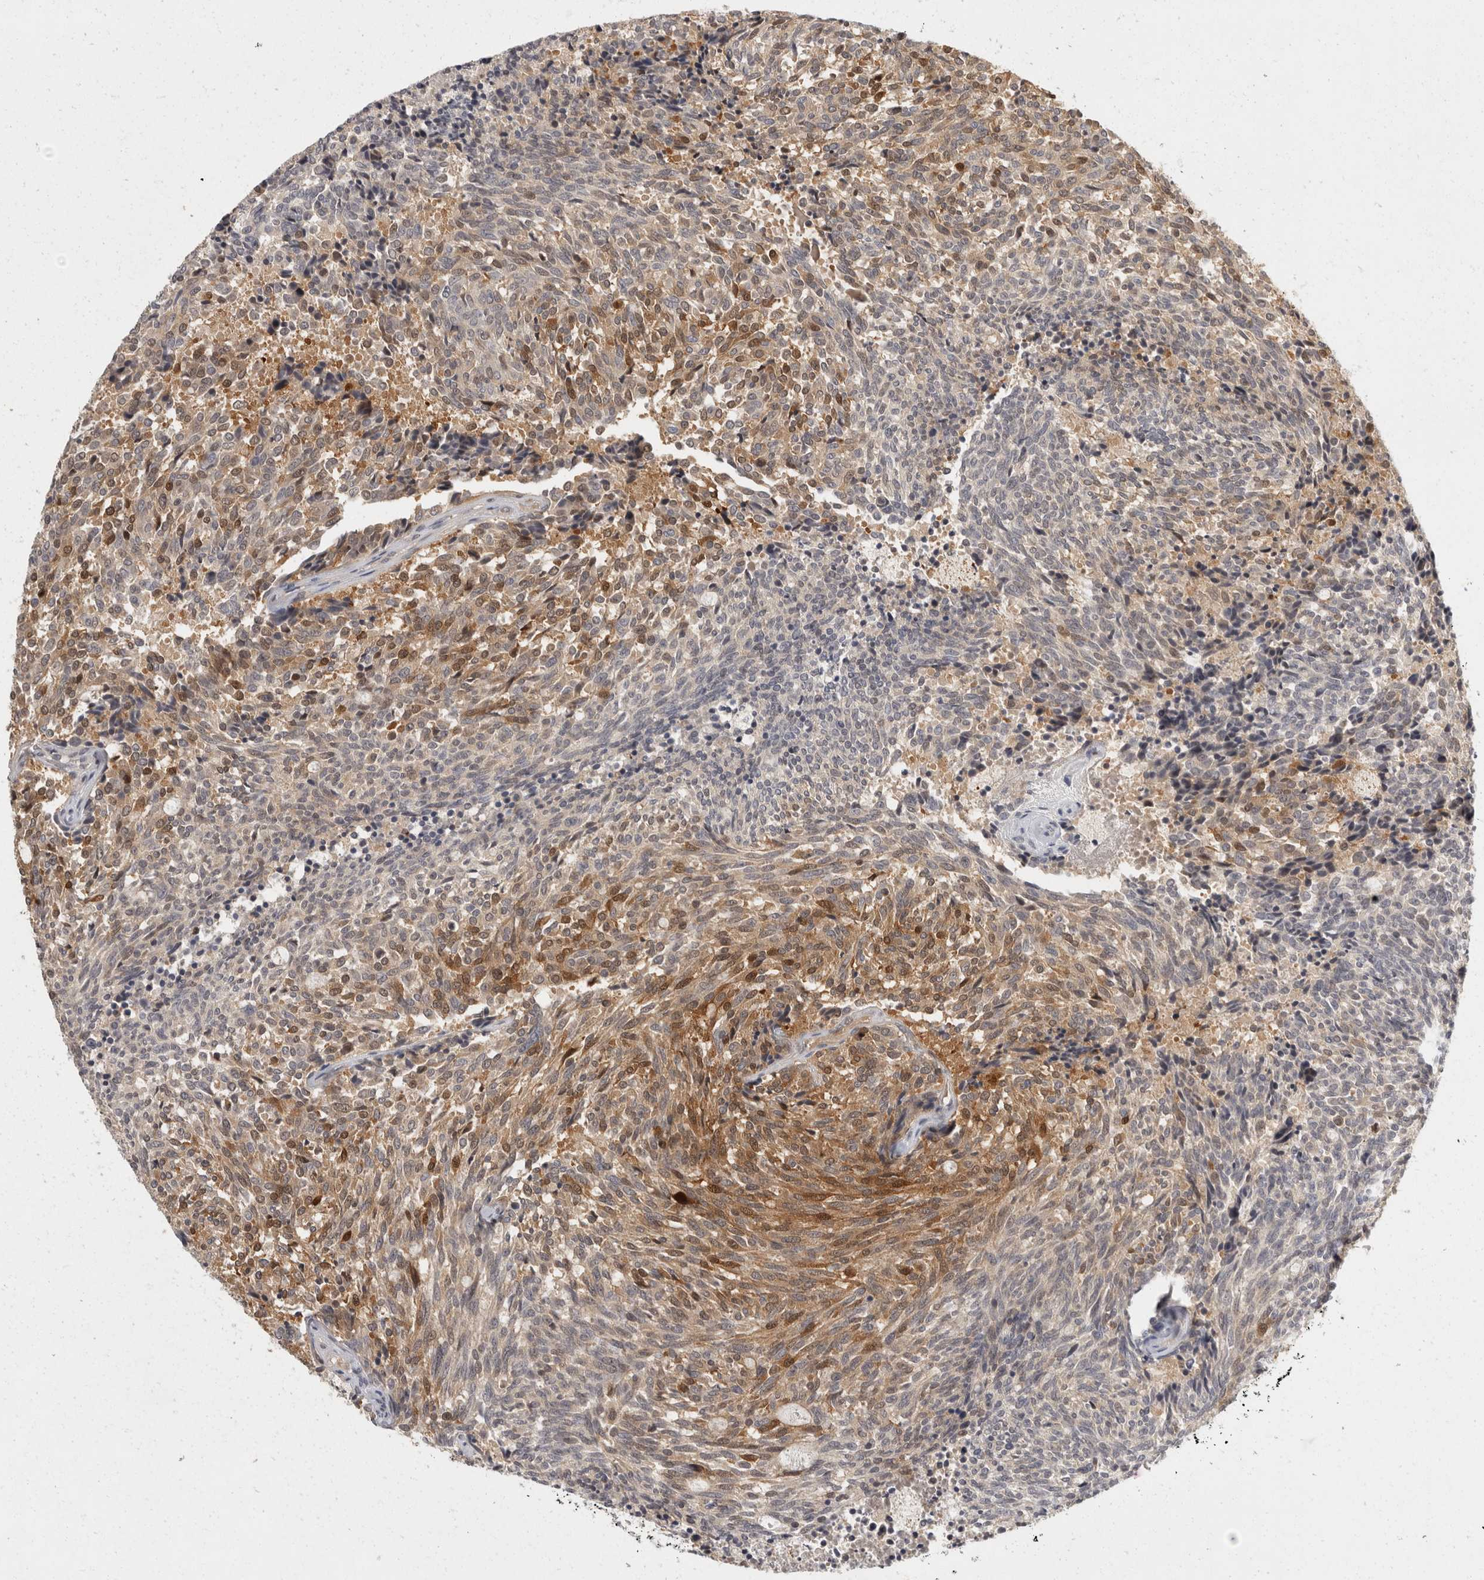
{"staining": {"intensity": "moderate", "quantity": "25%-75%", "location": "cytoplasmic/membranous,nuclear"}, "tissue": "carcinoid", "cell_type": "Tumor cells", "image_type": "cancer", "snomed": [{"axis": "morphology", "description": "Carcinoid, malignant, NOS"}, {"axis": "topography", "description": "Pancreas"}], "caption": "Approximately 25%-75% of tumor cells in human carcinoid display moderate cytoplasmic/membranous and nuclear protein staining as visualized by brown immunohistochemical staining.", "gene": "ACAT2", "patient": {"sex": "female", "age": 54}}